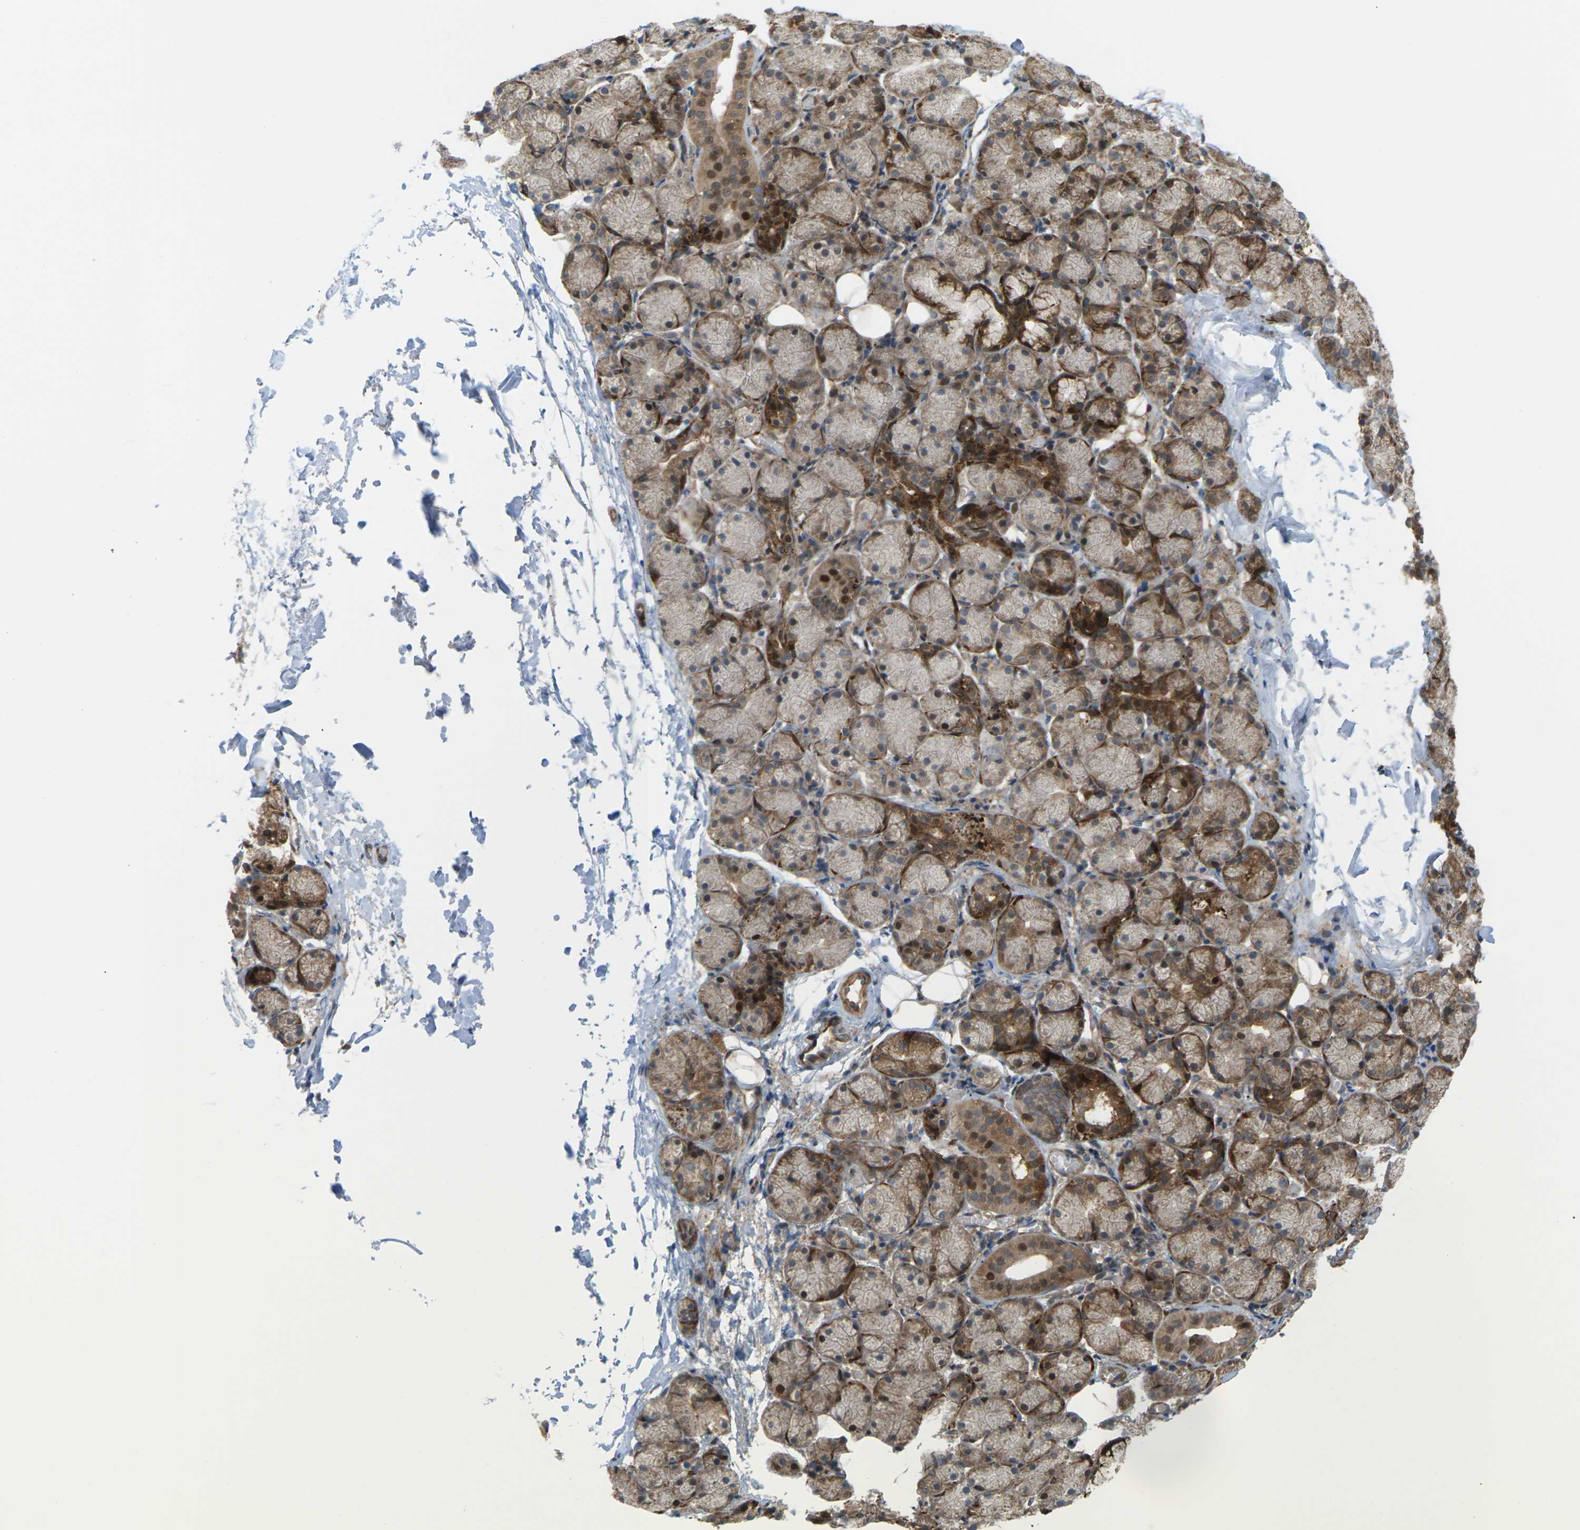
{"staining": {"intensity": "moderate", "quantity": ">75%", "location": "cytoplasmic/membranous,nuclear"}, "tissue": "salivary gland", "cell_type": "Glandular cells", "image_type": "normal", "snomed": [{"axis": "morphology", "description": "Normal tissue, NOS"}, {"axis": "topography", "description": "Salivary gland"}], "caption": "The histopathology image shows immunohistochemical staining of benign salivary gland. There is moderate cytoplasmic/membranous,nuclear staining is present in about >75% of glandular cells.", "gene": "ROBO1", "patient": {"sex": "female", "age": 24}}